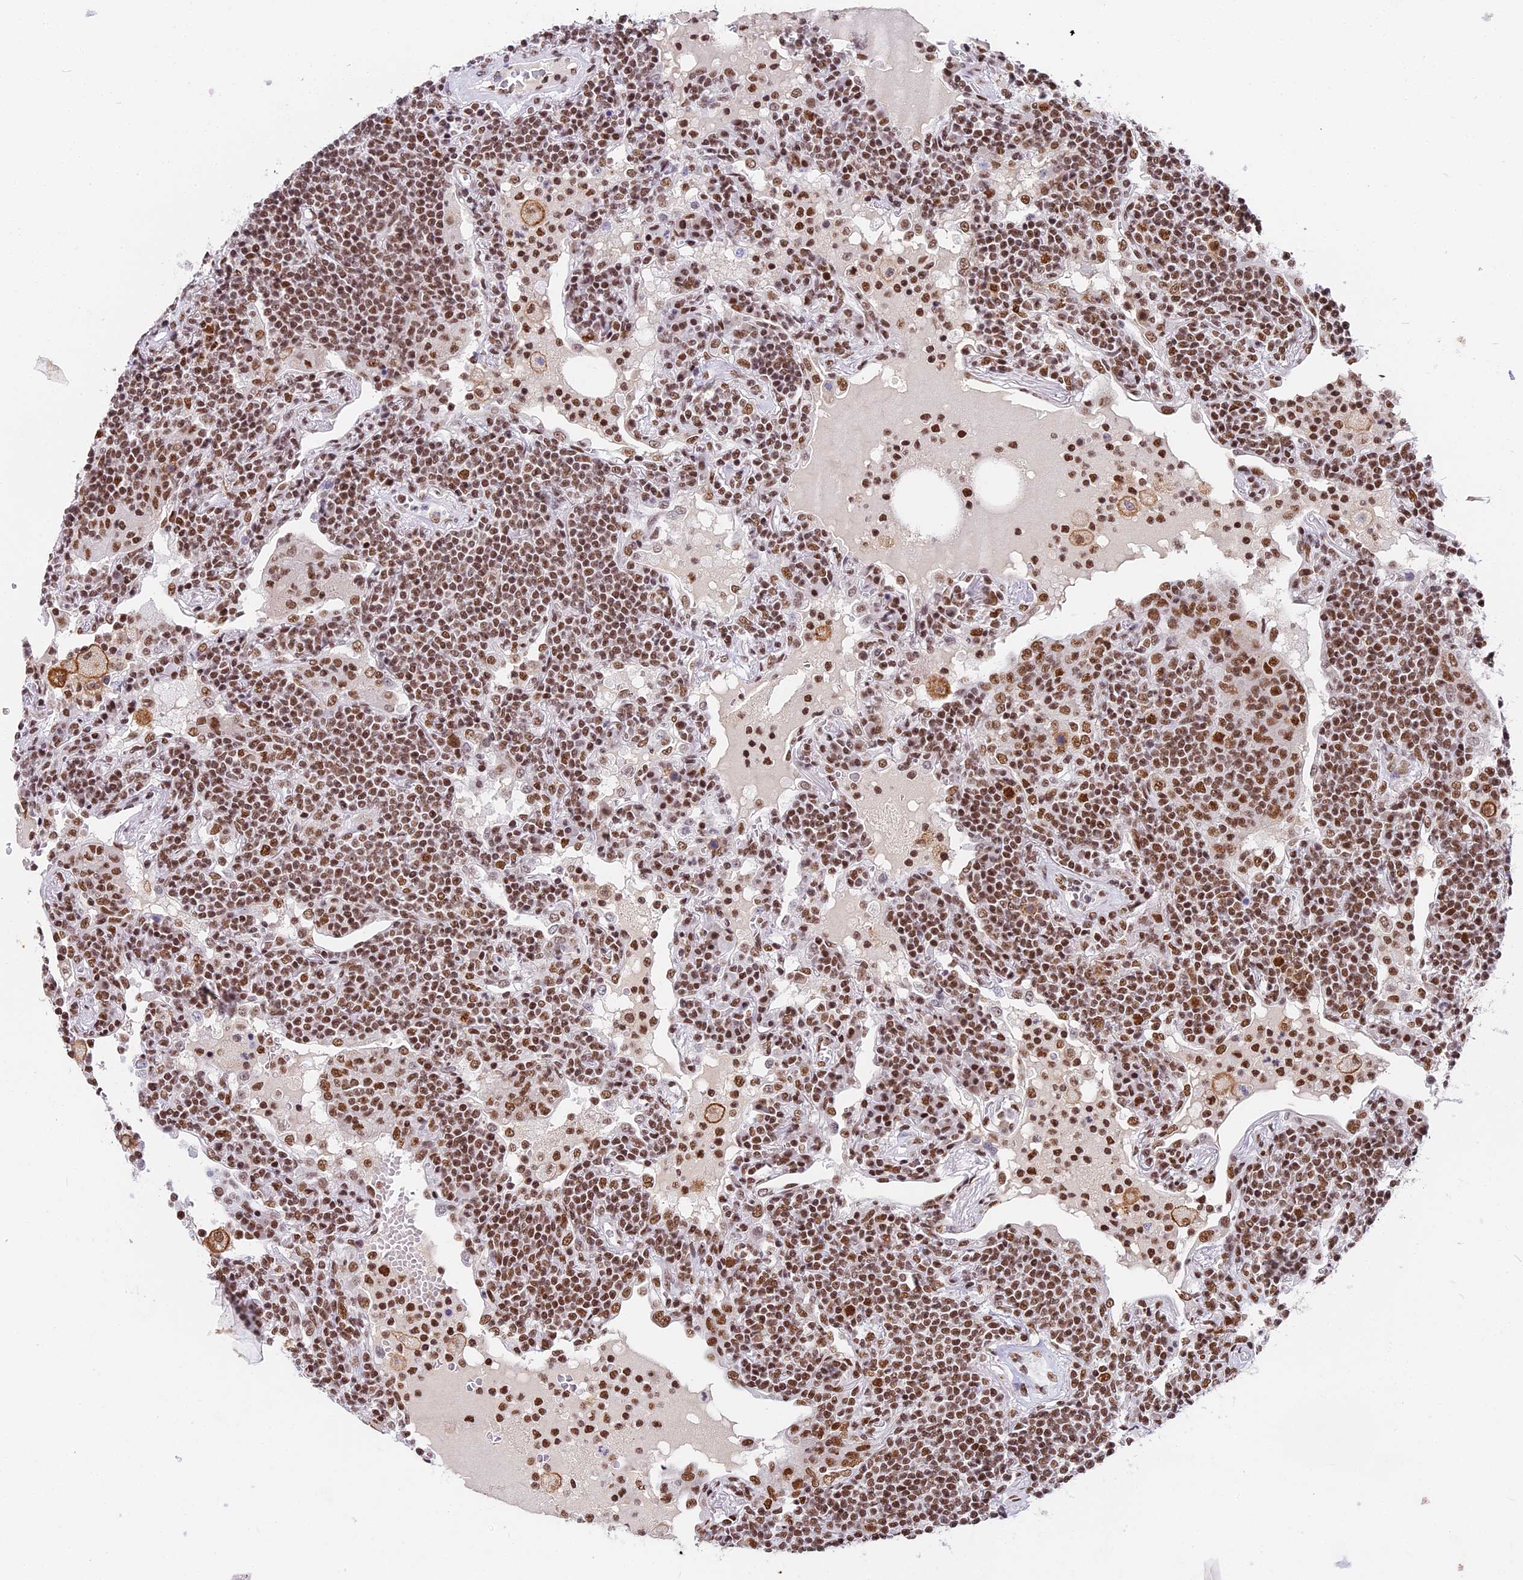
{"staining": {"intensity": "moderate", "quantity": ">75%", "location": "nuclear"}, "tissue": "lymphoma", "cell_type": "Tumor cells", "image_type": "cancer", "snomed": [{"axis": "morphology", "description": "Malignant lymphoma, non-Hodgkin's type, Low grade"}, {"axis": "topography", "description": "Lung"}], "caption": "Low-grade malignant lymphoma, non-Hodgkin's type stained for a protein (brown) displays moderate nuclear positive staining in about >75% of tumor cells.", "gene": "SBNO1", "patient": {"sex": "female", "age": 71}}